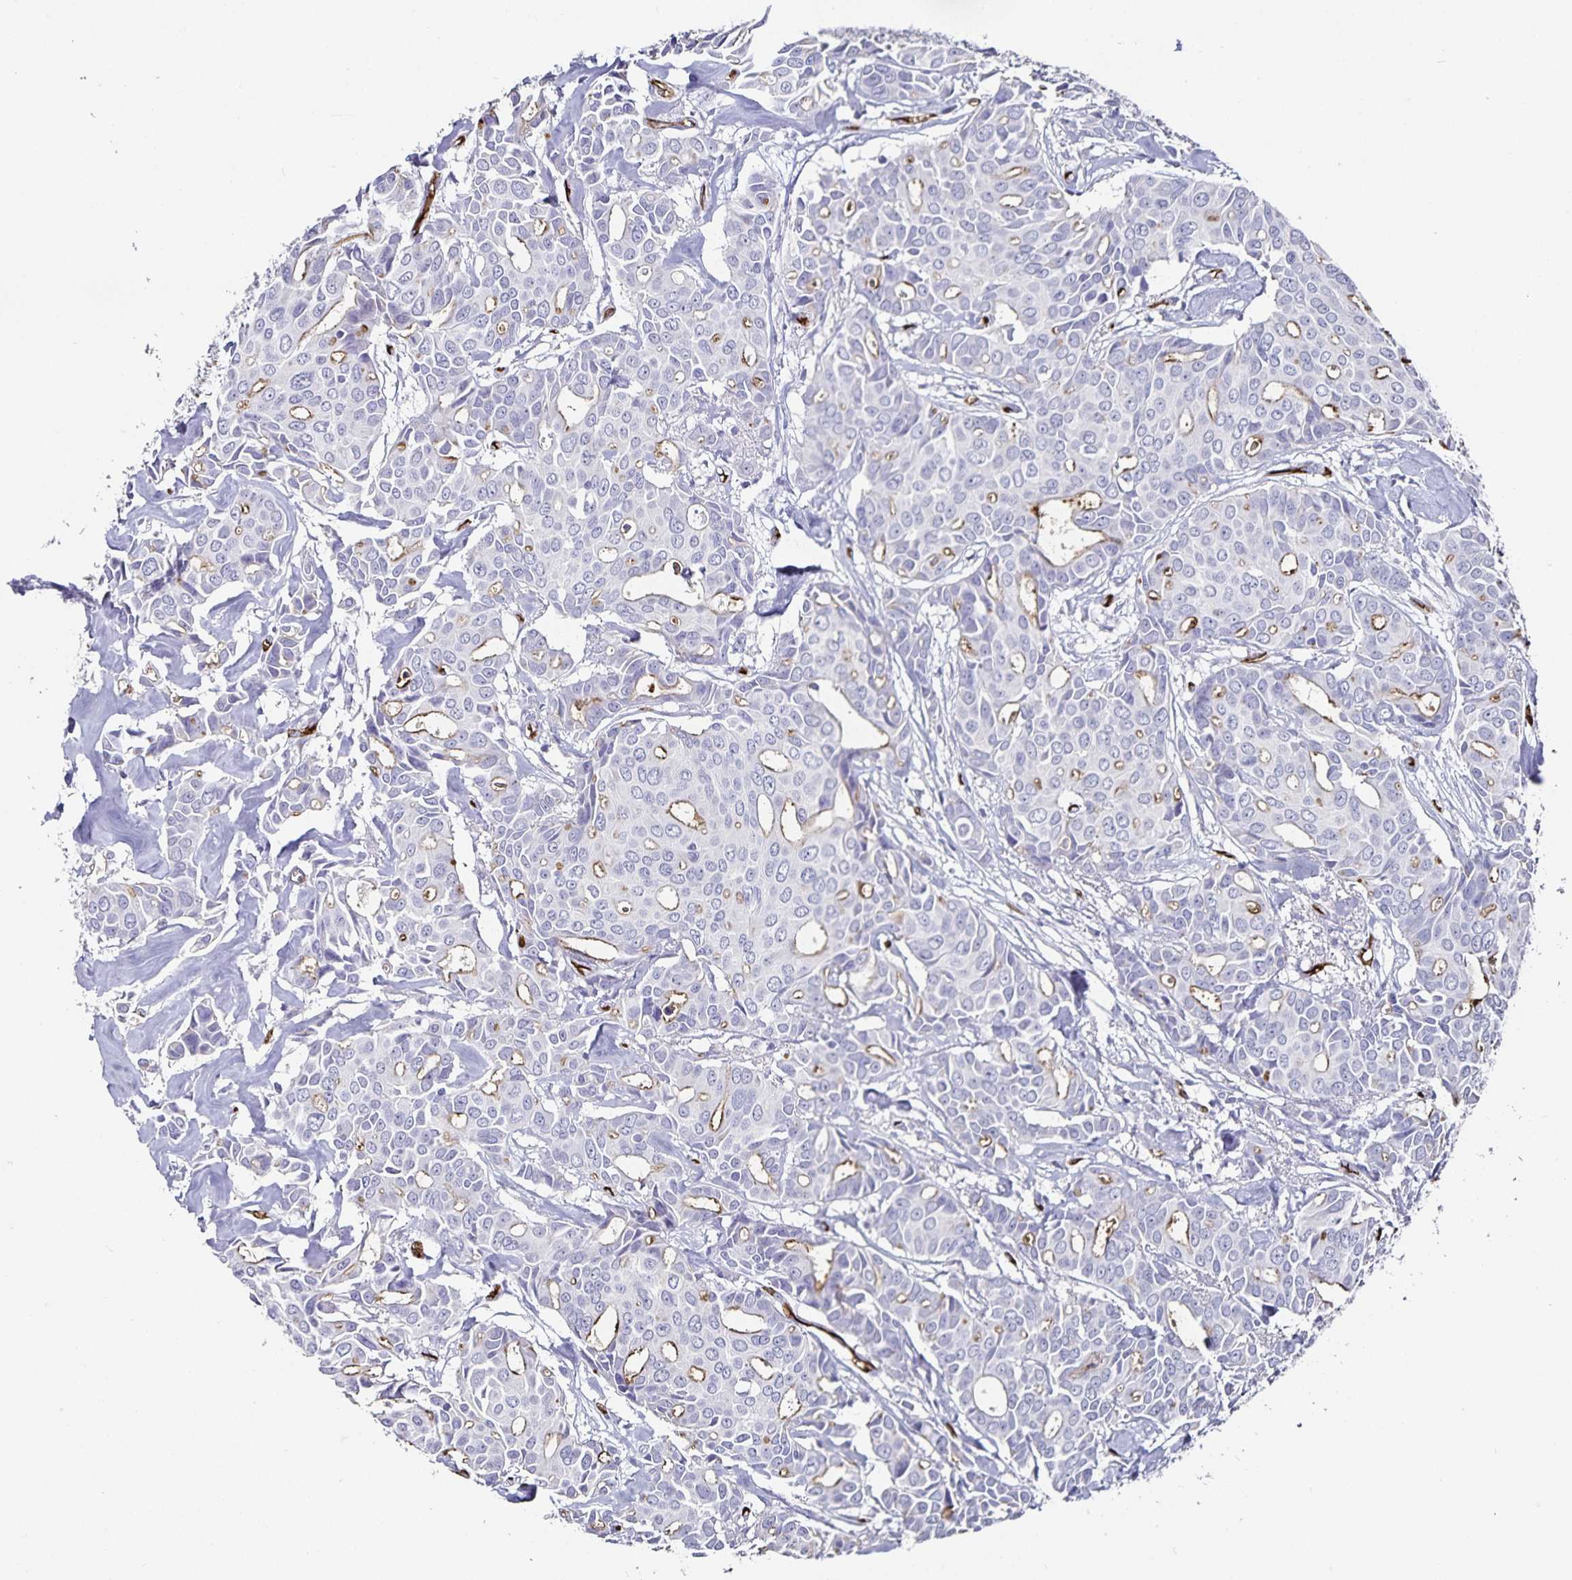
{"staining": {"intensity": "weak", "quantity": "<25%", "location": "cytoplasmic/membranous"}, "tissue": "breast cancer", "cell_type": "Tumor cells", "image_type": "cancer", "snomed": [{"axis": "morphology", "description": "Duct carcinoma"}, {"axis": "topography", "description": "Breast"}], "caption": "The IHC histopathology image has no significant expression in tumor cells of breast infiltrating ductal carcinoma tissue.", "gene": "PODXL", "patient": {"sex": "female", "age": 54}}